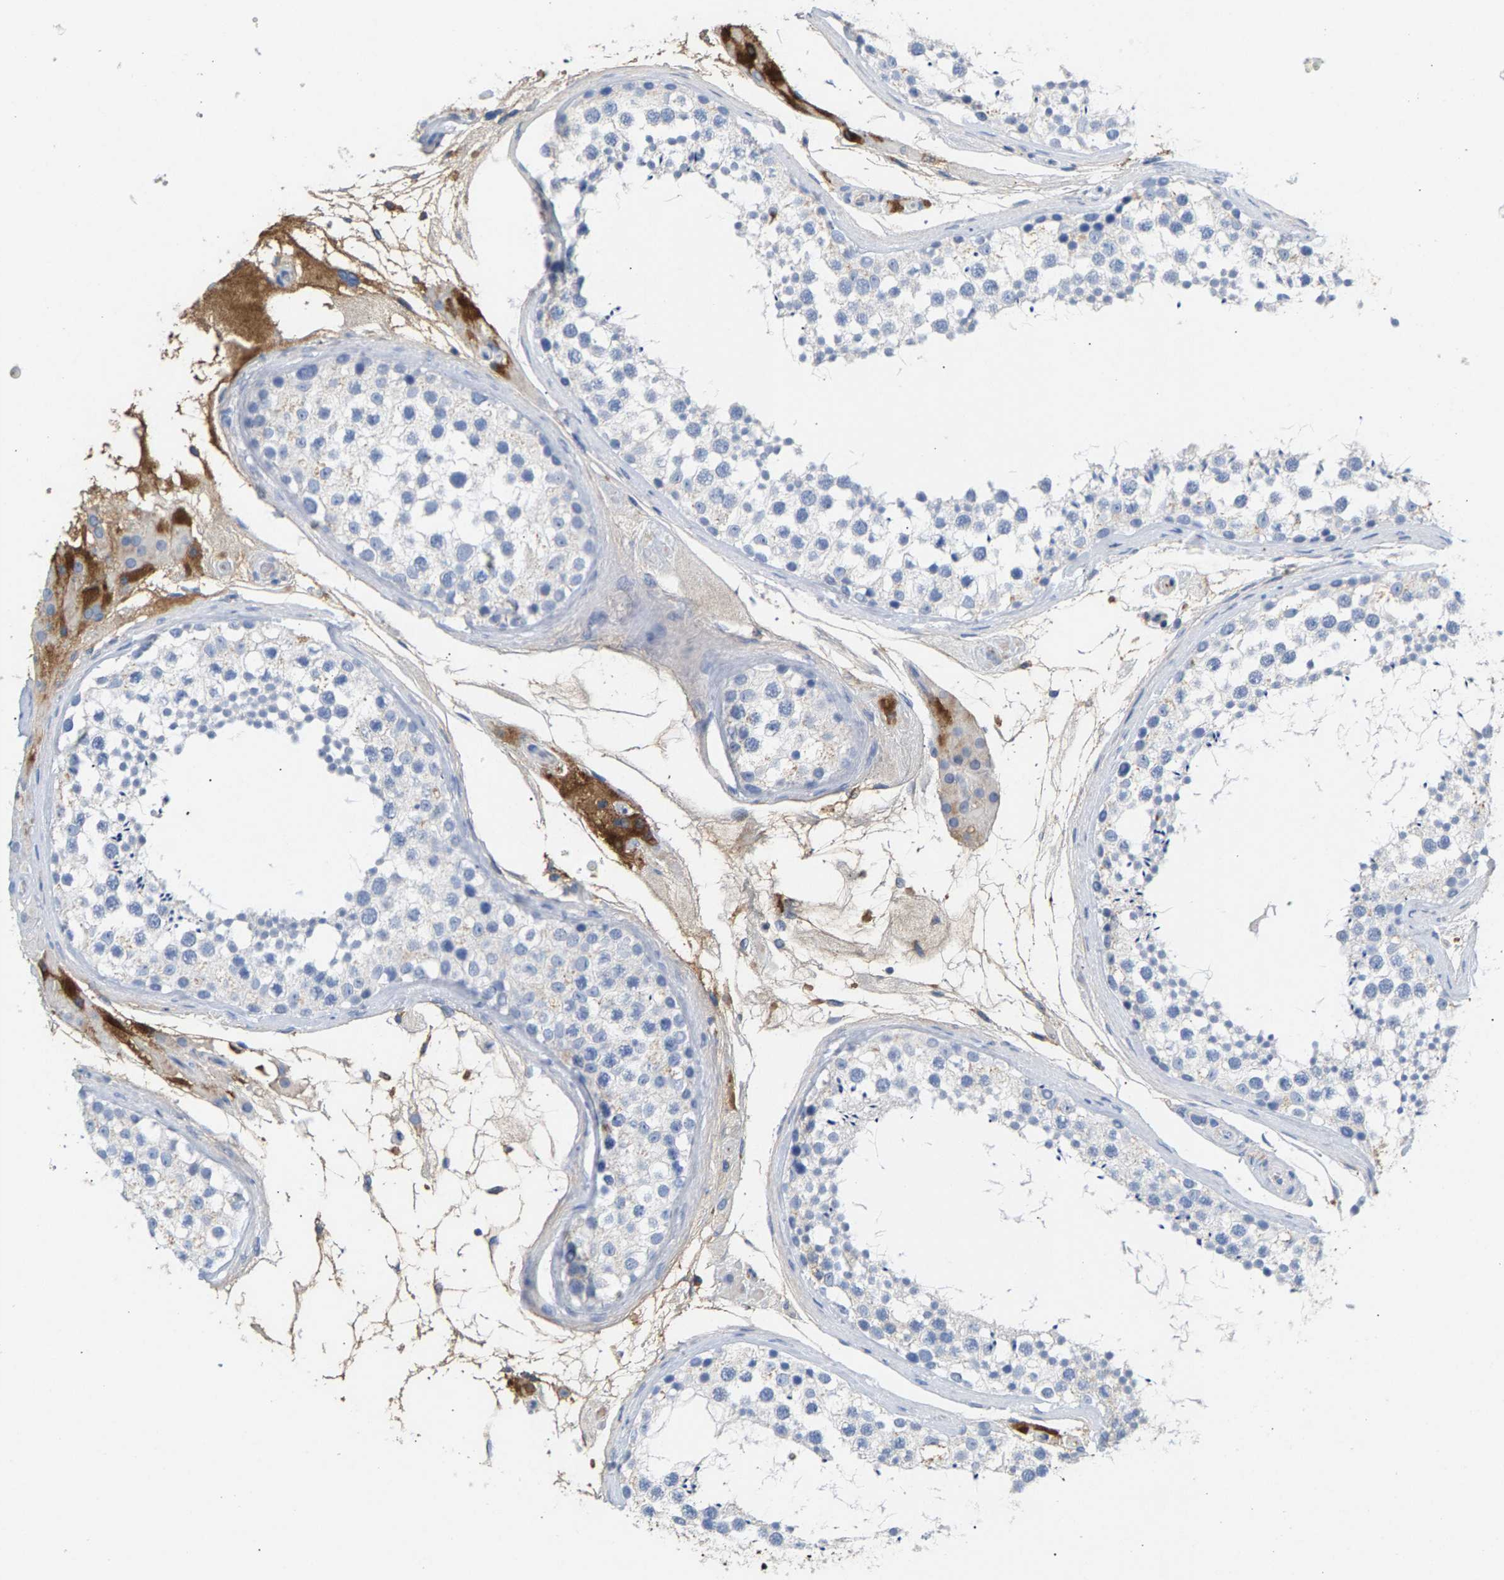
{"staining": {"intensity": "negative", "quantity": "none", "location": "none"}, "tissue": "testis", "cell_type": "Cells in seminiferous ducts", "image_type": "normal", "snomed": [{"axis": "morphology", "description": "Normal tissue, NOS"}, {"axis": "topography", "description": "Testis"}], "caption": "An image of human testis is negative for staining in cells in seminiferous ducts. (DAB immunohistochemistry, high magnification).", "gene": "APOH", "patient": {"sex": "male", "age": 46}}